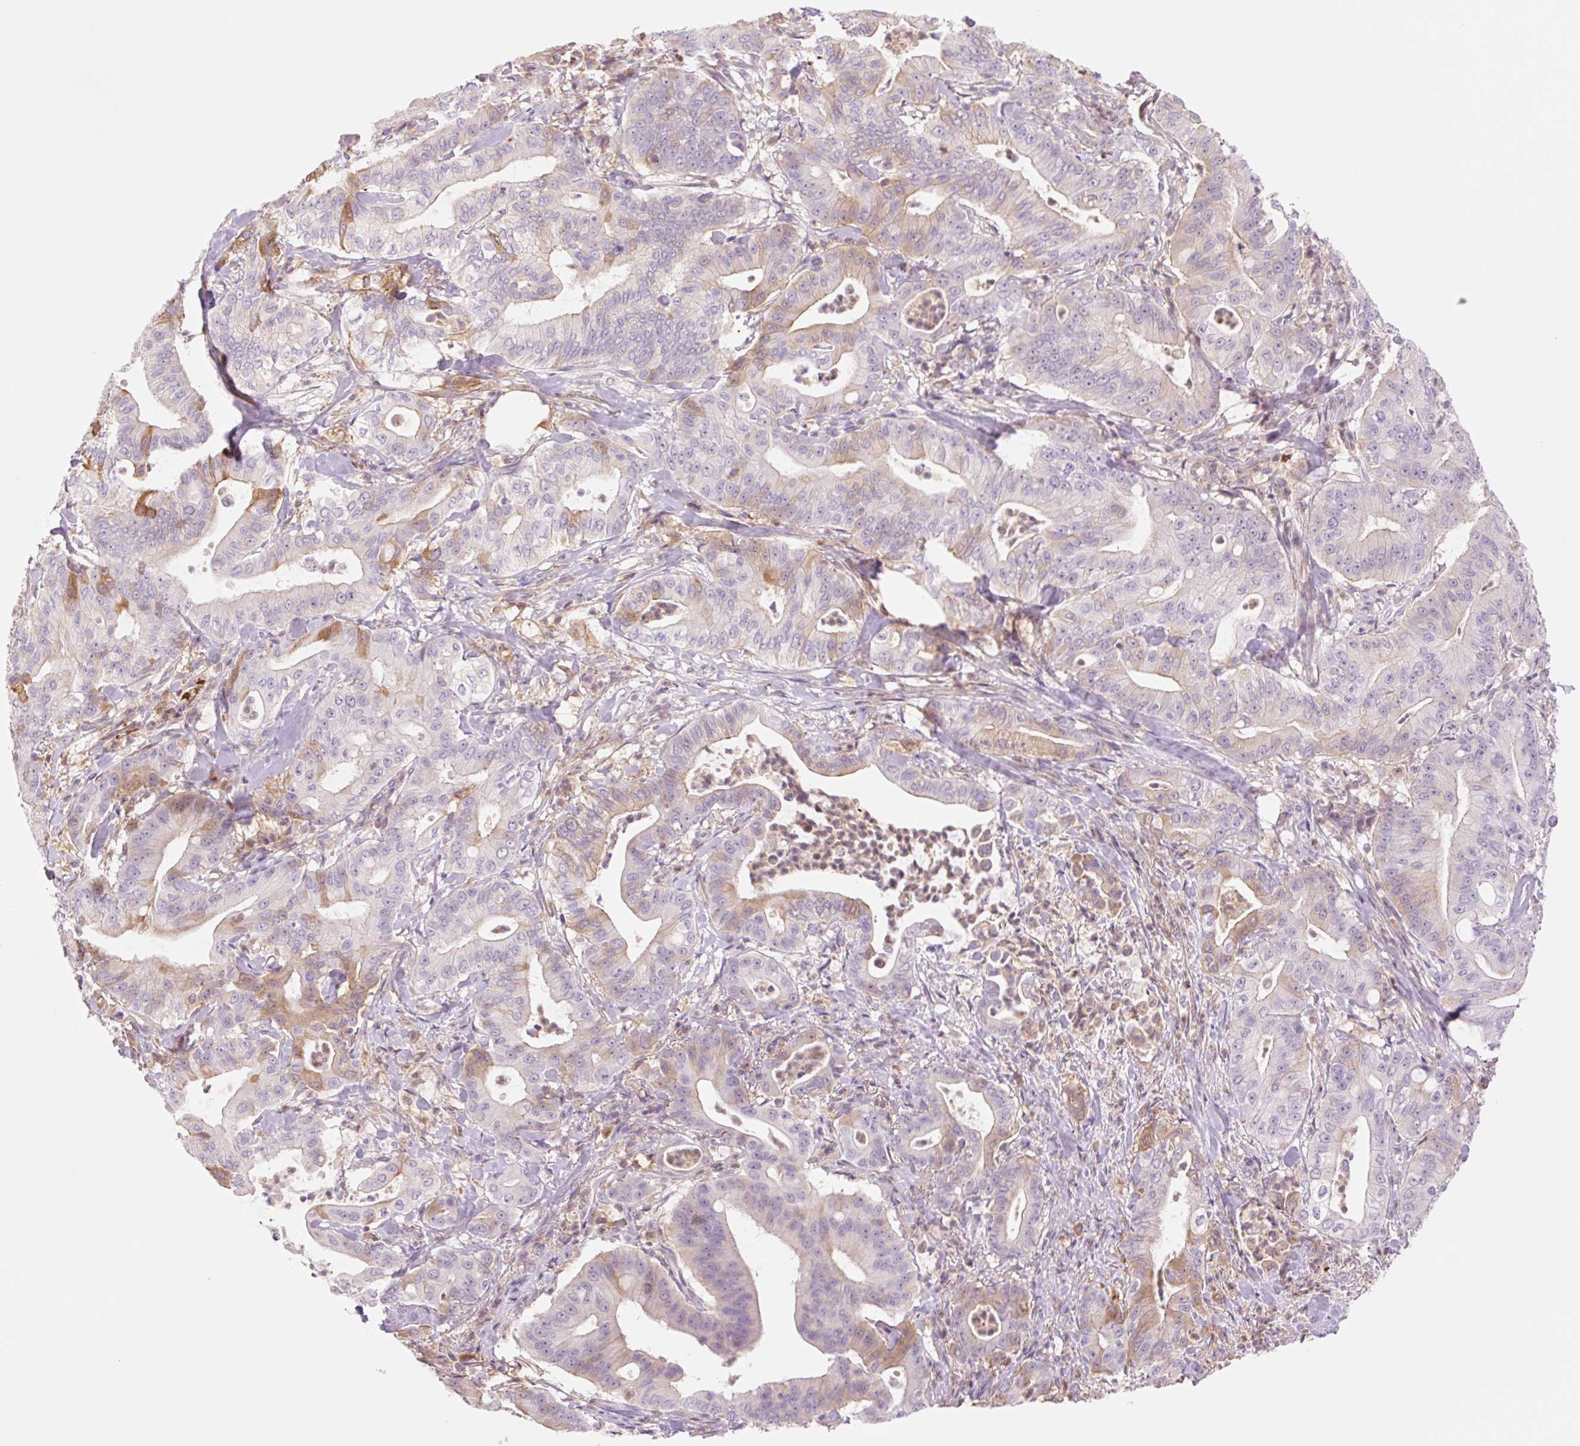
{"staining": {"intensity": "moderate", "quantity": "<25%", "location": "cytoplasmic/membranous"}, "tissue": "pancreatic cancer", "cell_type": "Tumor cells", "image_type": "cancer", "snomed": [{"axis": "morphology", "description": "Adenocarcinoma, NOS"}, {"axis": "topography", "description": "Pancreas"}], "caption": "Pancreatic cancer (adenocarcinoma) stained with a protein marker demonstrates moderate staining in tumor cells.", "gene": "HEBP1", "patient": {"sex": "male", "age": 71}}